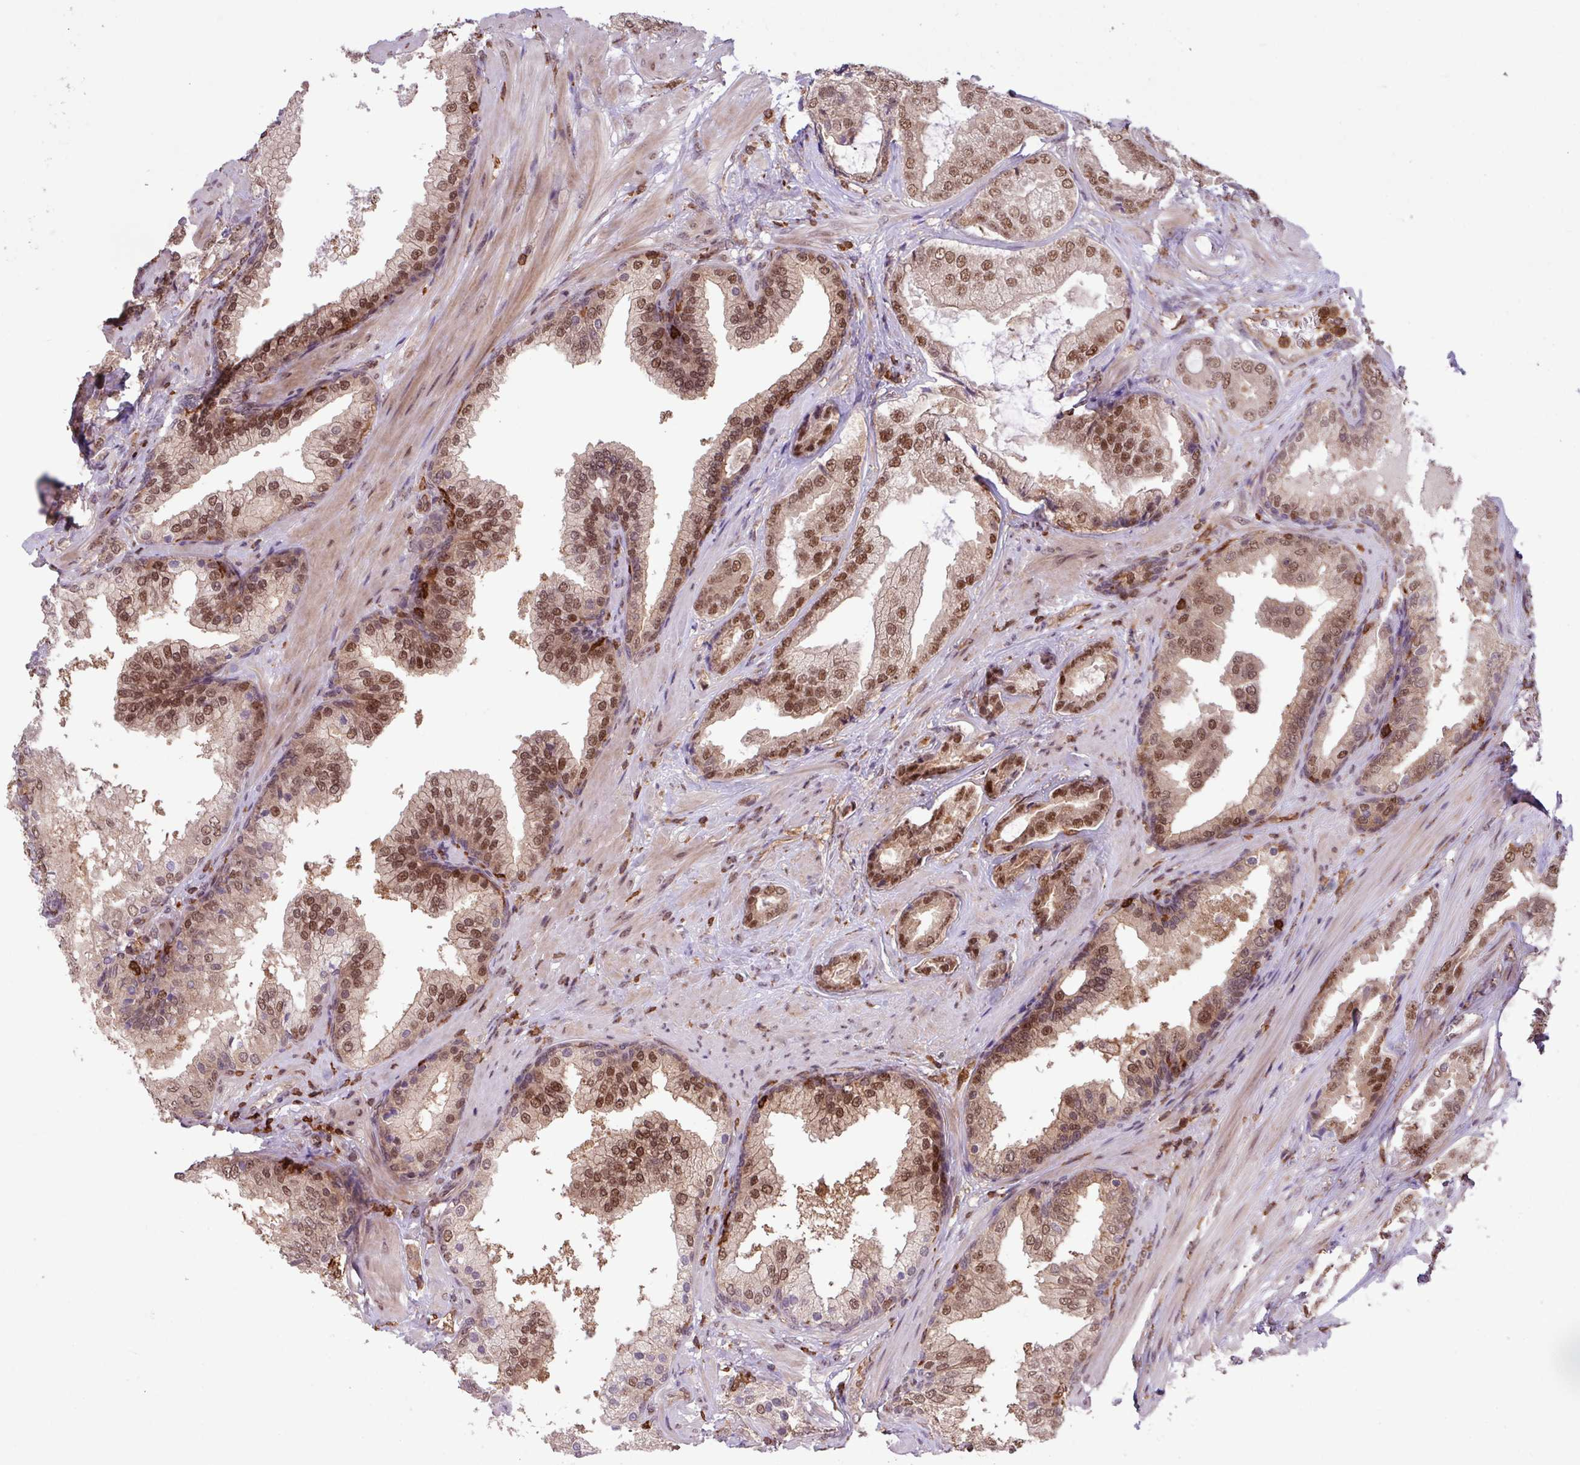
{"staining": {"intensity": "moderate", "quantity": ">75%", "location": "nuclear"}, "tissue": "prostate cancer", "cell_type": "Tumor cells", "image_type": "cancer", "snomed": [{"axis": "morphology", "description": "Adenocarcinoma, High grade"}, {"axis": "topography", "description": "Prostate"}], "caption": "Prostate cancer stained with a protein marker displays moderate staining in tumor cells.", "gene": "GON7", "patient": {"sex": "male", "age": 60}}